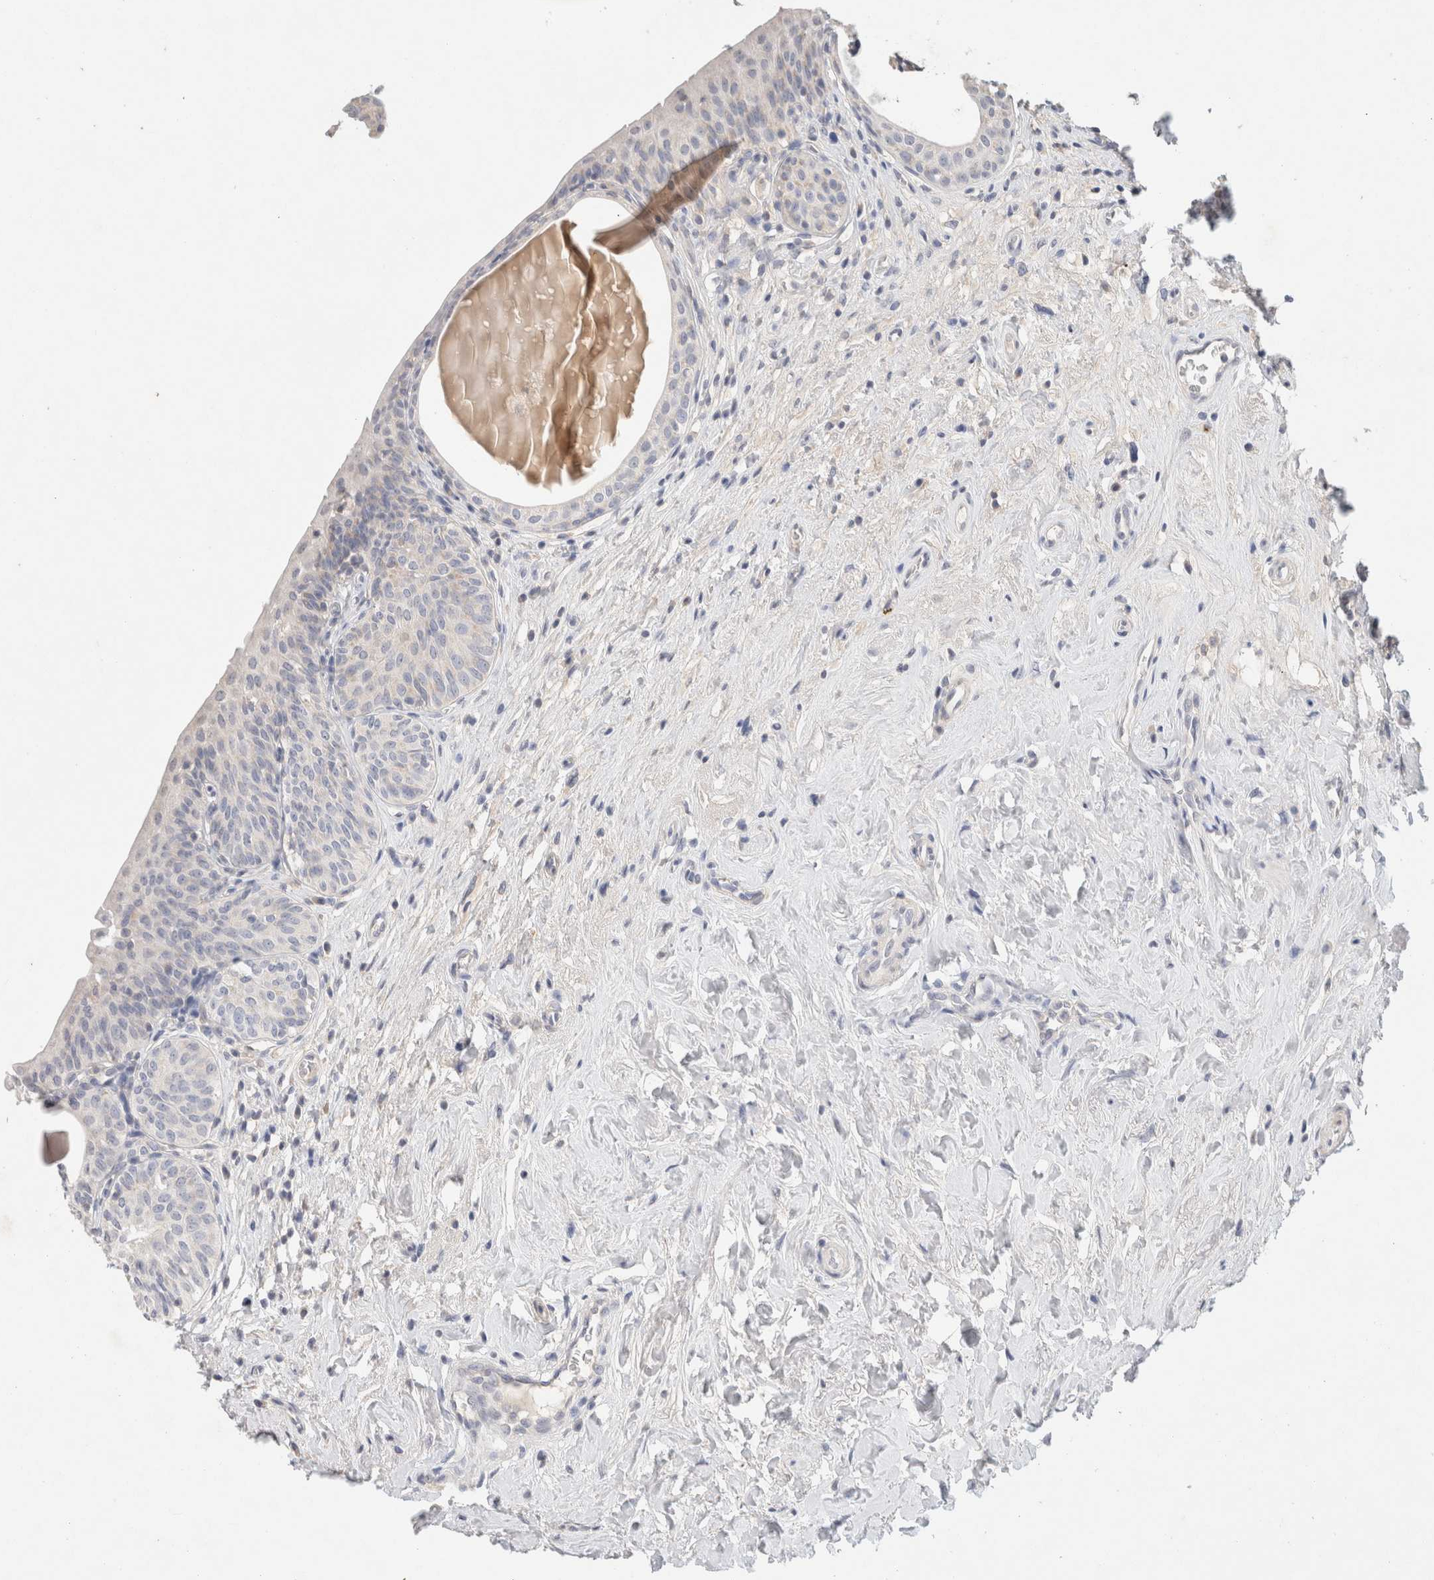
{"staining": {"intensity": "negative", "quantity": "none", "location": "none"}, "tissue": "urinary bladder", "cell_type": "Urothelial cells", "image_type": "normal", "snomed": [{"axis": "morphology", "description": "Normal tissue, NOS"}, {"axis": "topography", "description": "Urinary bladder"}], "caption": "Urothelial cells show no significant protein positivity in normal urinary bladder. (DAB (3,3'-diaminobenzidine) immunohistochemistry with hematoxylin counter stain).", "gene": "MPP2", "patient": {"sex": "male", "age": 83}}